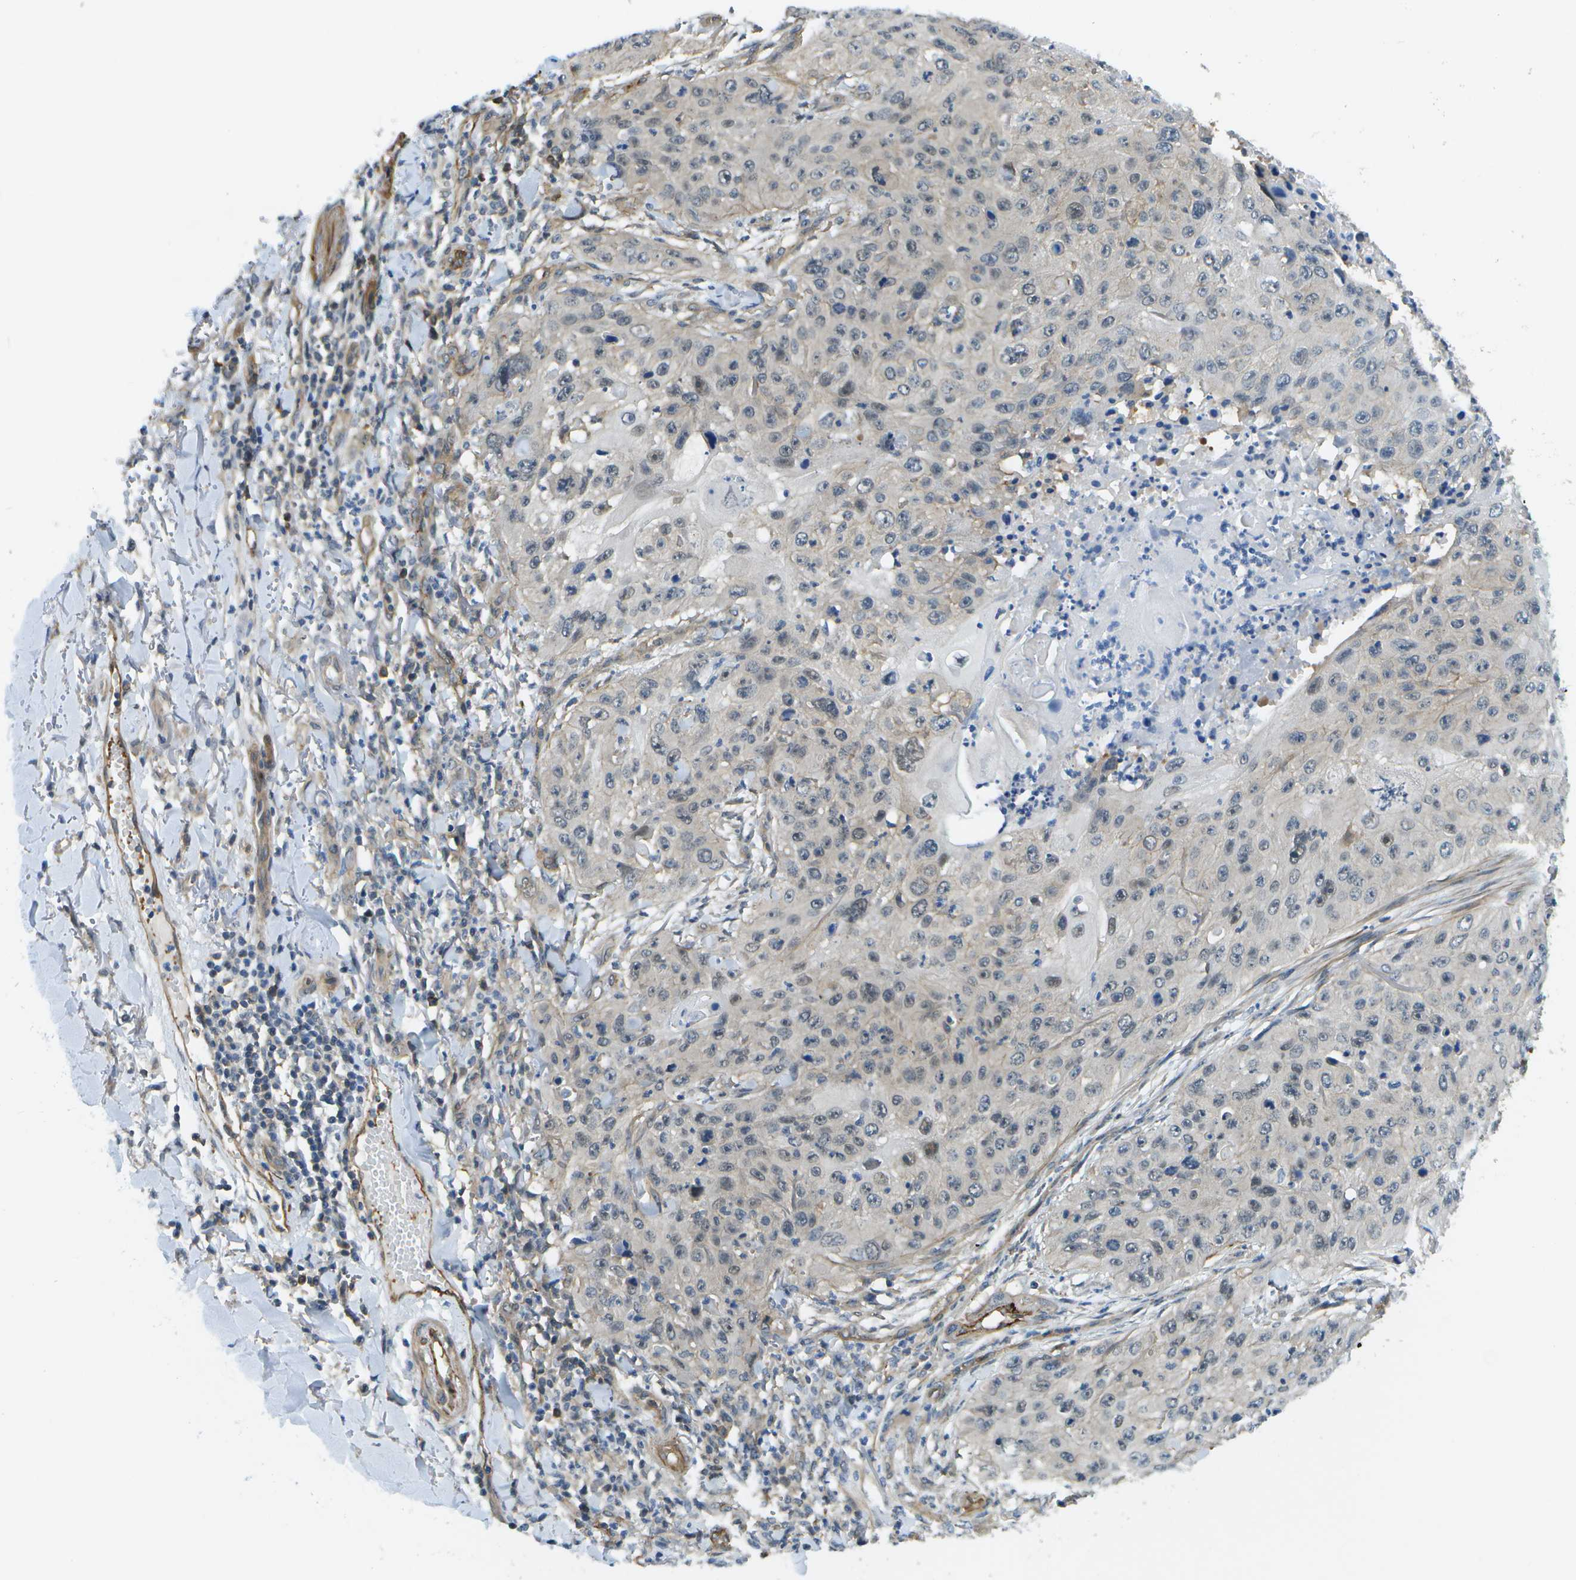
{"staining": {"intensity": "negative", "quantity": "none", "location": "none"}, "tissue": "skin cancer", "cell_type": "Tumor cells", "image_type": "cancer", "snomed": [{"axis": "morphology", "description": "Squamous cell carcinoma, NOS"}, {"axis": "topography", "description": "Skin"}], "caption": "Tumor cells are negative for brown protein staining in skin cancer.", "gene": "KIAA0040", "patient": {"sex": "female", "age": 80}}